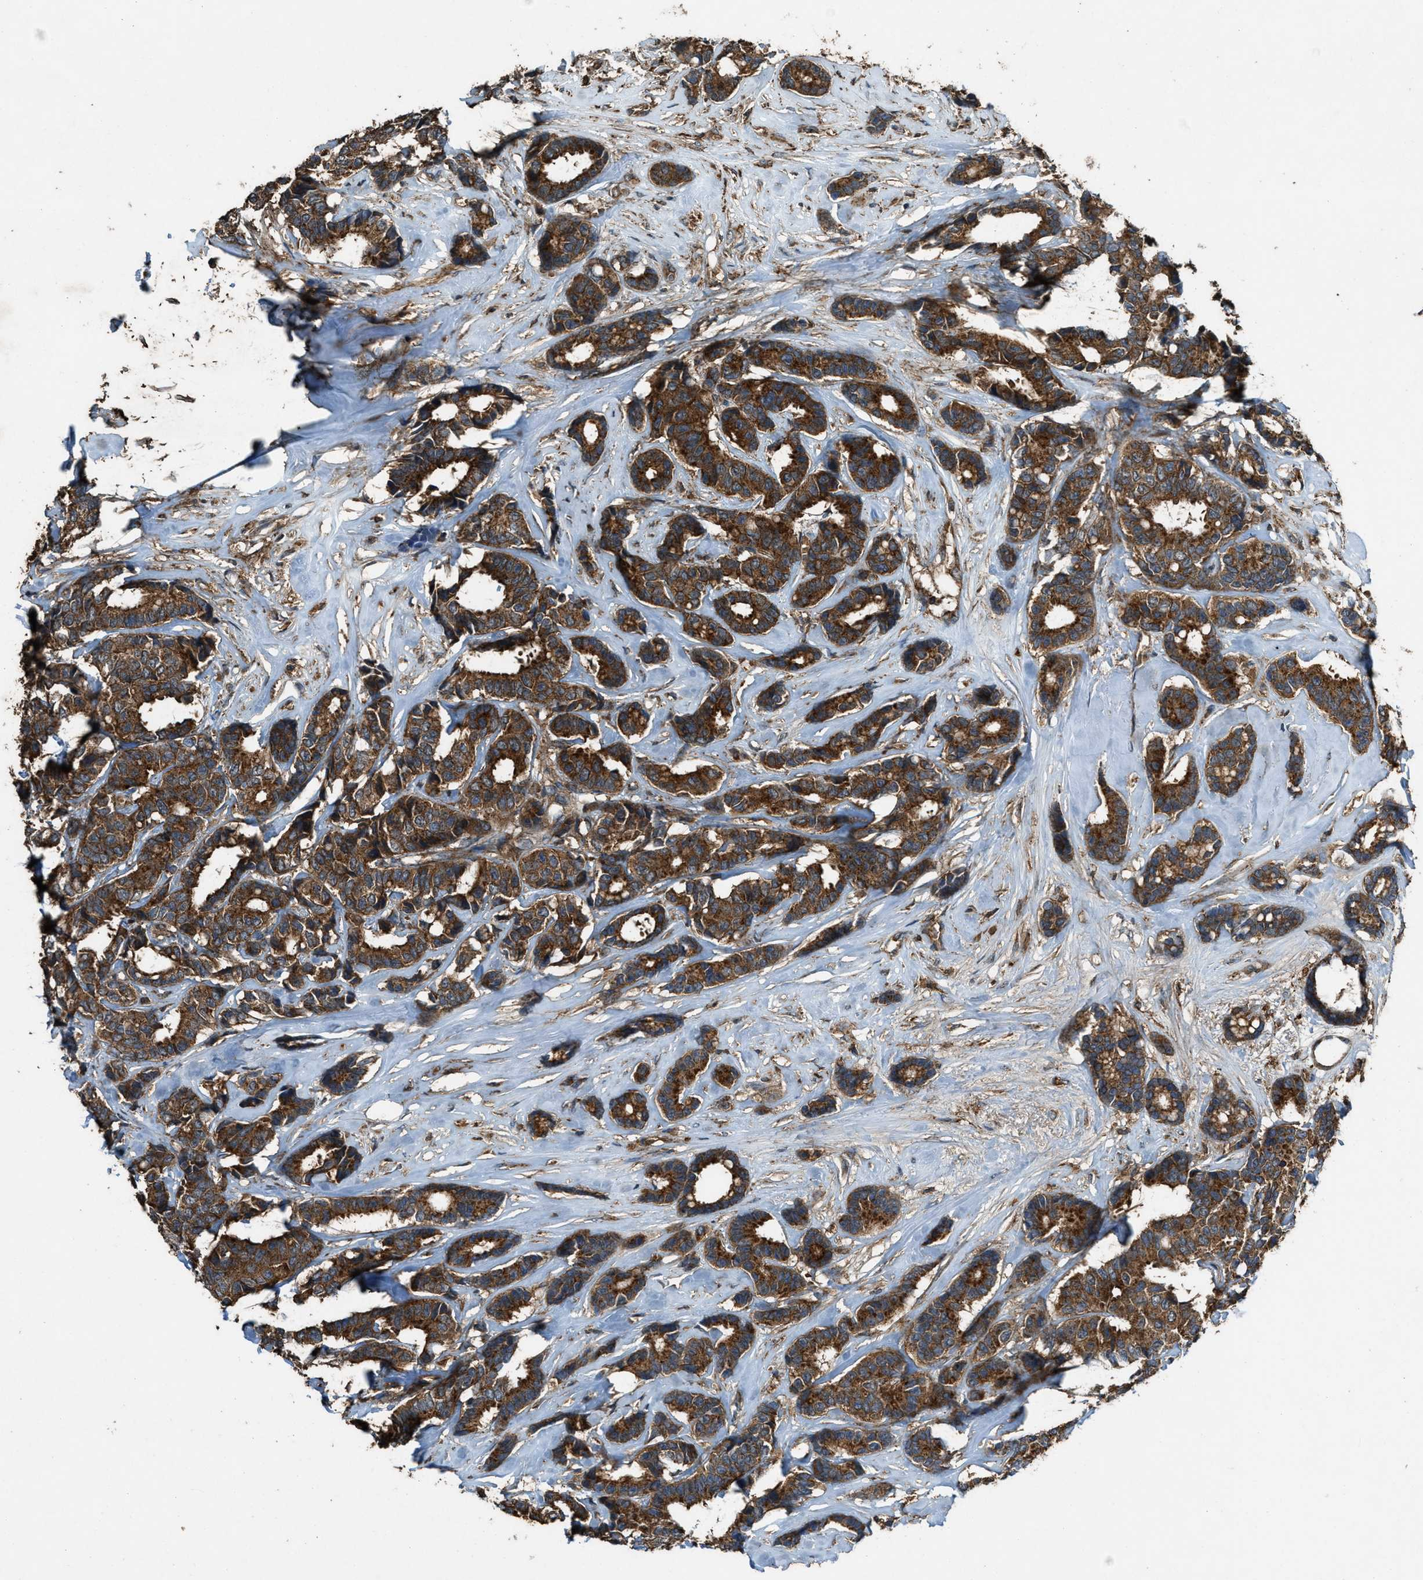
{"staining": {"intensity": "strong", "quantity": ">75%", "location": "cytoplasmic/membranous"}, "tissue": "breast cancer", "cell_type": "Tumor cells", "image_type": "cancer", "snomed": [{"axis": "morphology", "description": "Duct carcinoma"}, {"axis": "topography", "description": "Breast"}], "caption": "High-magnification brightfield microscopy of breast cancer stained with DAB (brown) and counterstained with hematoxylin (blue). tumor cells exhibit strong cytoplasmic/membranous staining is present in about>75% of cells.", "gene": "MAP3K8", "patient": {"sex": "female", "age": 87}}